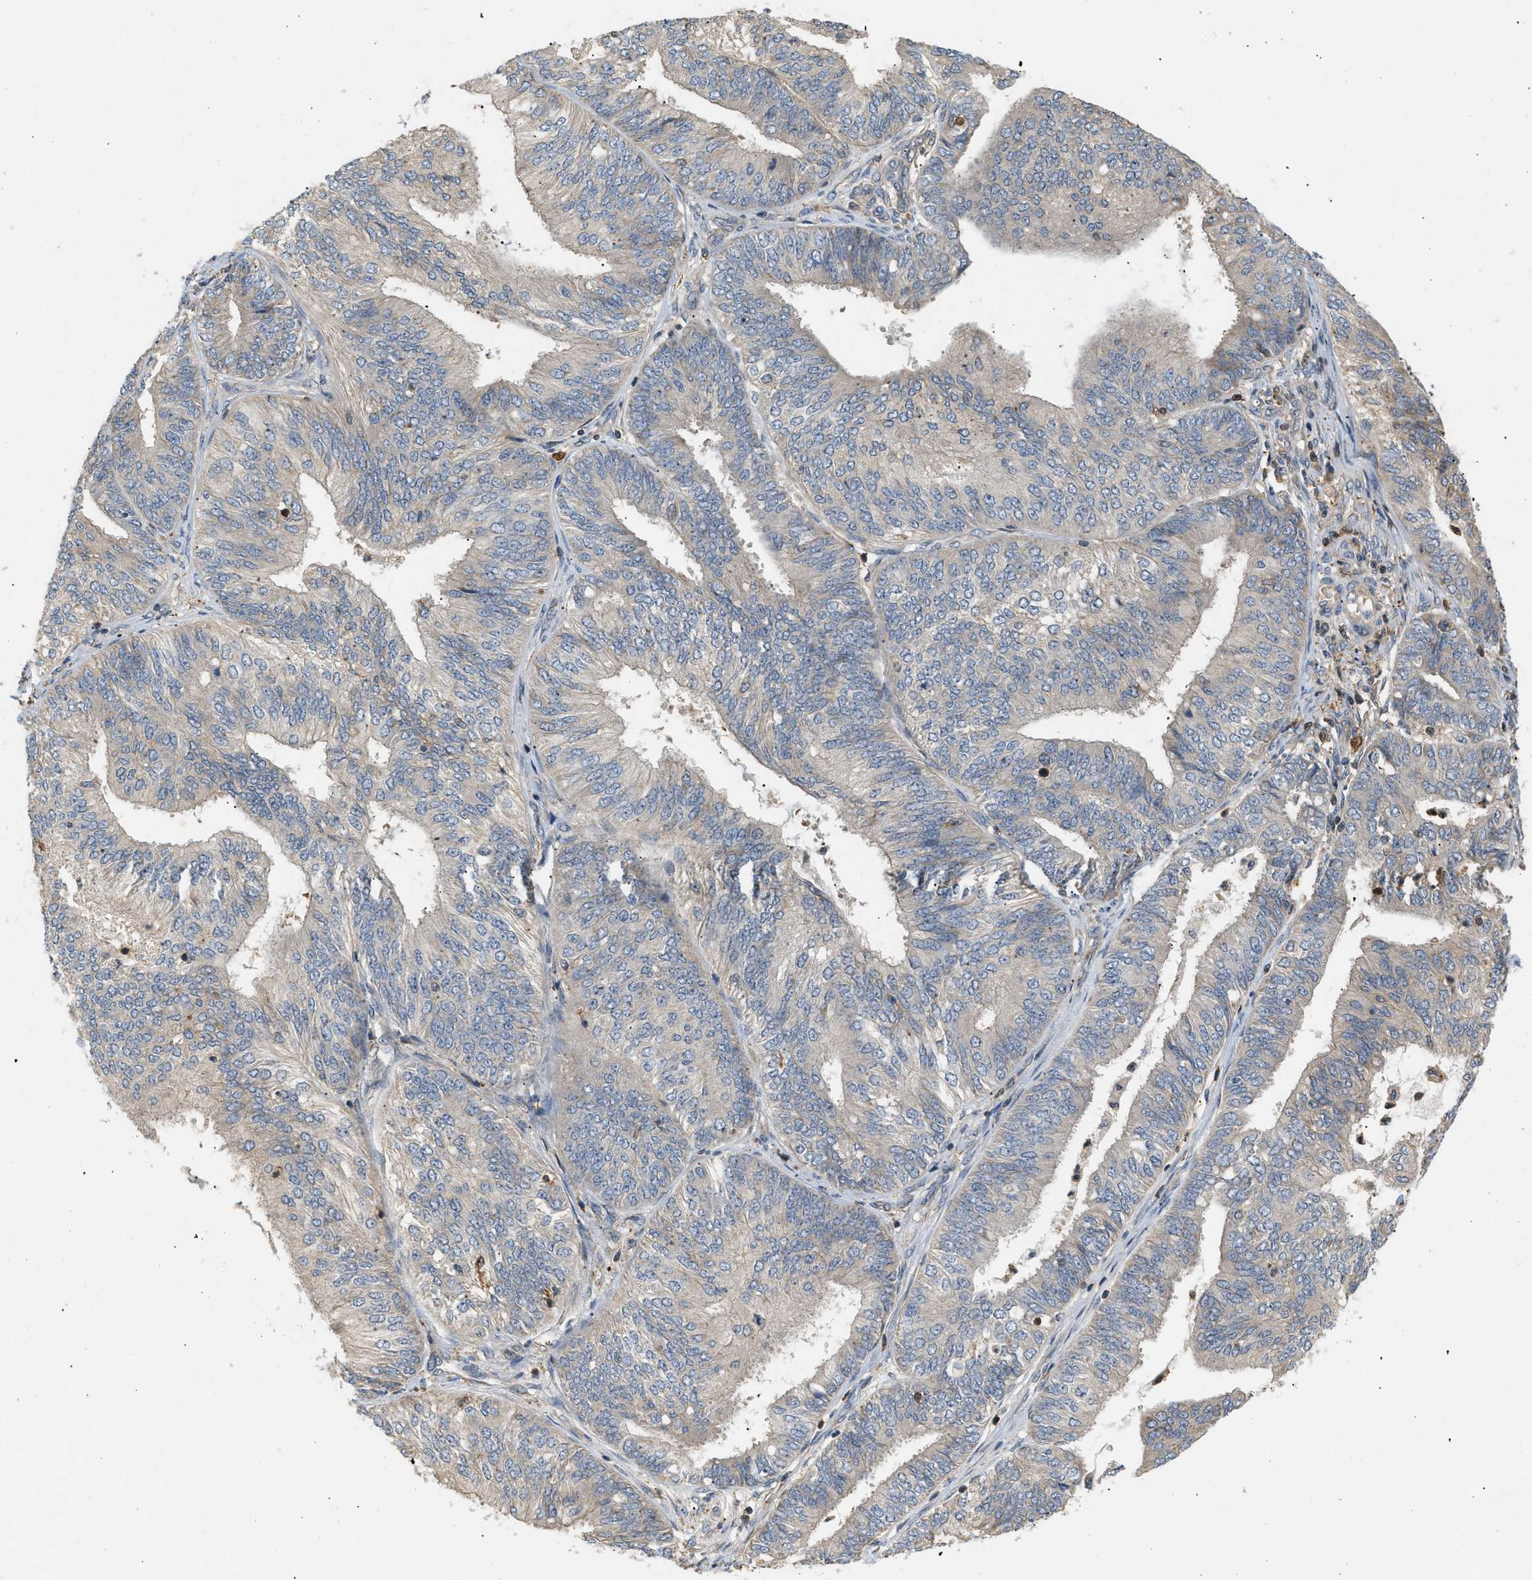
{"staining": {"intensity": "weak", "quantity": "<25%", "location": "cytoplasmic/membranous"}, "tissue": "endometrial cancer", "cell_type": "Tumor cells", "image_type": "cancer", "snomed": [{"axis": "morphology", "description": "Adenocarcinoma, NOS"}, {"axis": "topography", "description": "Endometrium"}], "caption": "A histopathology image of human adenocarcinoma (endometrial) is negative for staining in tumor cells. (Stains: DAB (3,3'-diaminobenzidine) immunohistochemistry with hematoxylin counter stain, Microscopy: brightfield microscopy at high magnification).", "gene": "FARS2", "patient": {"sex": "female", "age": 58}}